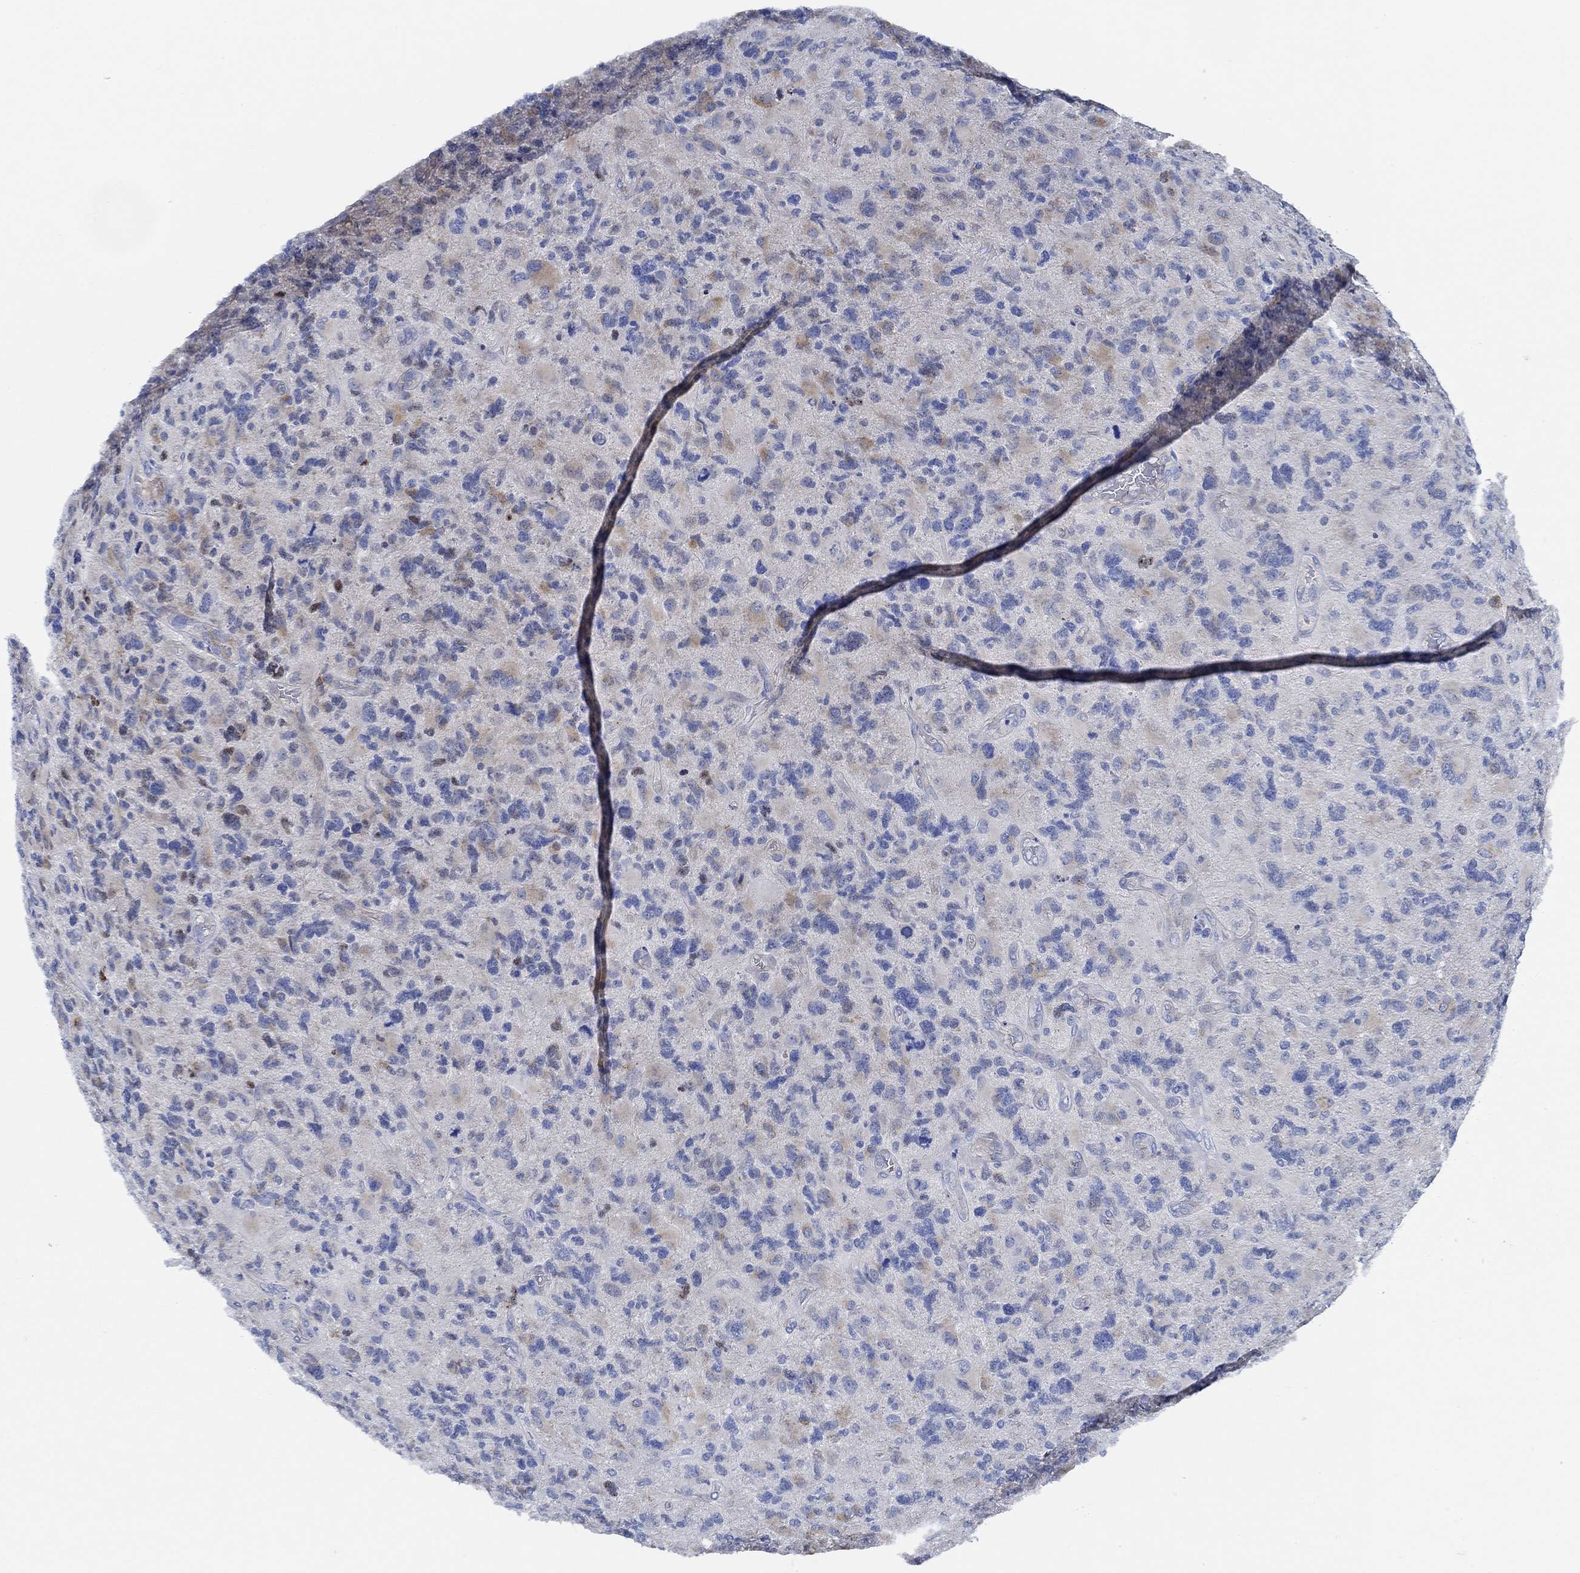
{"staining": {"intensity": "negative", "quantity": "none", "location": "none"}, "tissue": "glioma", "cell_type": "Tumor cells", "image_type": "cancer", "snomed": [{"axis": "morphology", "description": "Glioma, malignant, High grade"}, {"axis": "topography", "description": "Cerebral cortex"}], "caption": "Immunohistochemical staining of malignant glioma (high-grade) exhibits no significant staining in tumor cells.", "gene": "HECW2", "patient": {"sex": "male", "age": 70}}